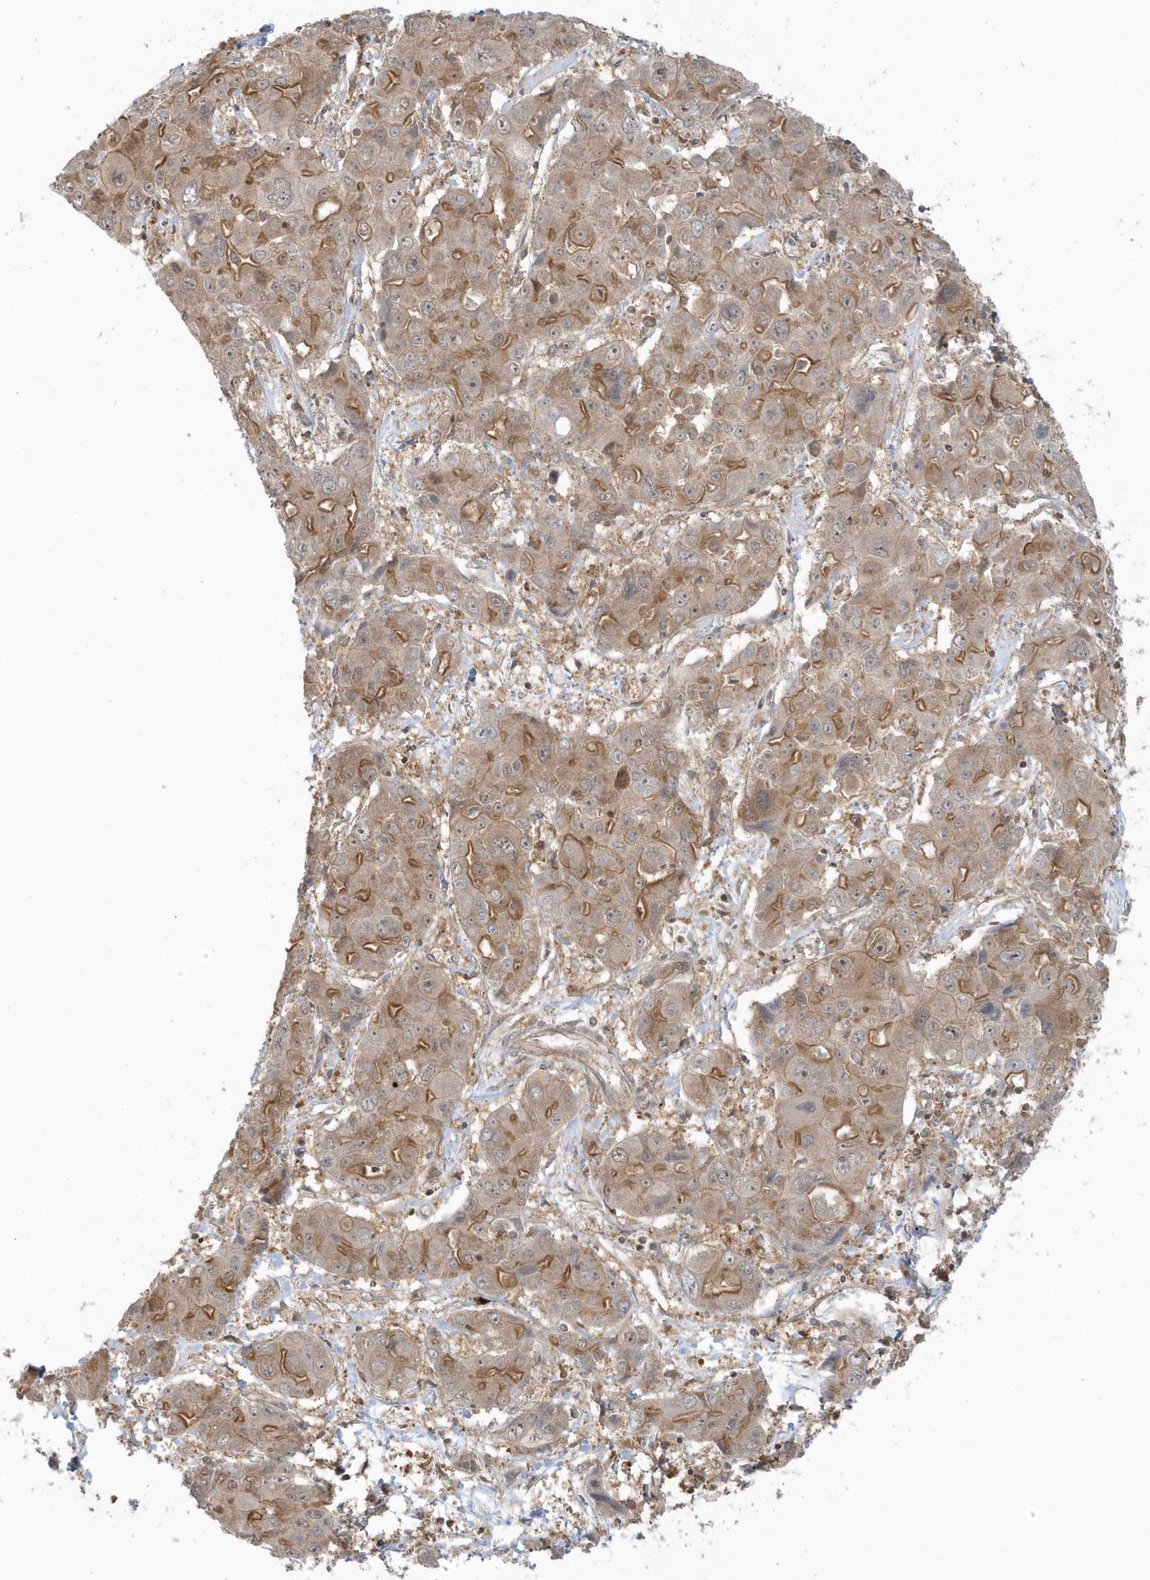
{"staining": {"intensity": "moderate", "quantity": "25%-75%", "location": "cytoplasmic/membranous"}, "tissue": "liver cancer", "cell_type": "Tumor cells", "image_type": "cancer", "snomed": [{"axis": "morphology", "description": "Cholangiocarcinoma"}, {"axis": "topography", "description": "Liver"}], "caption": "Moderate cytoplasmic/membranous protein expression is identified in approximately 25%-75% of tumor cells in liver cancer (cholangiocarcinoma).", "gene": "PPP1R7", "patient": {"sex": "male", "age": 67}}